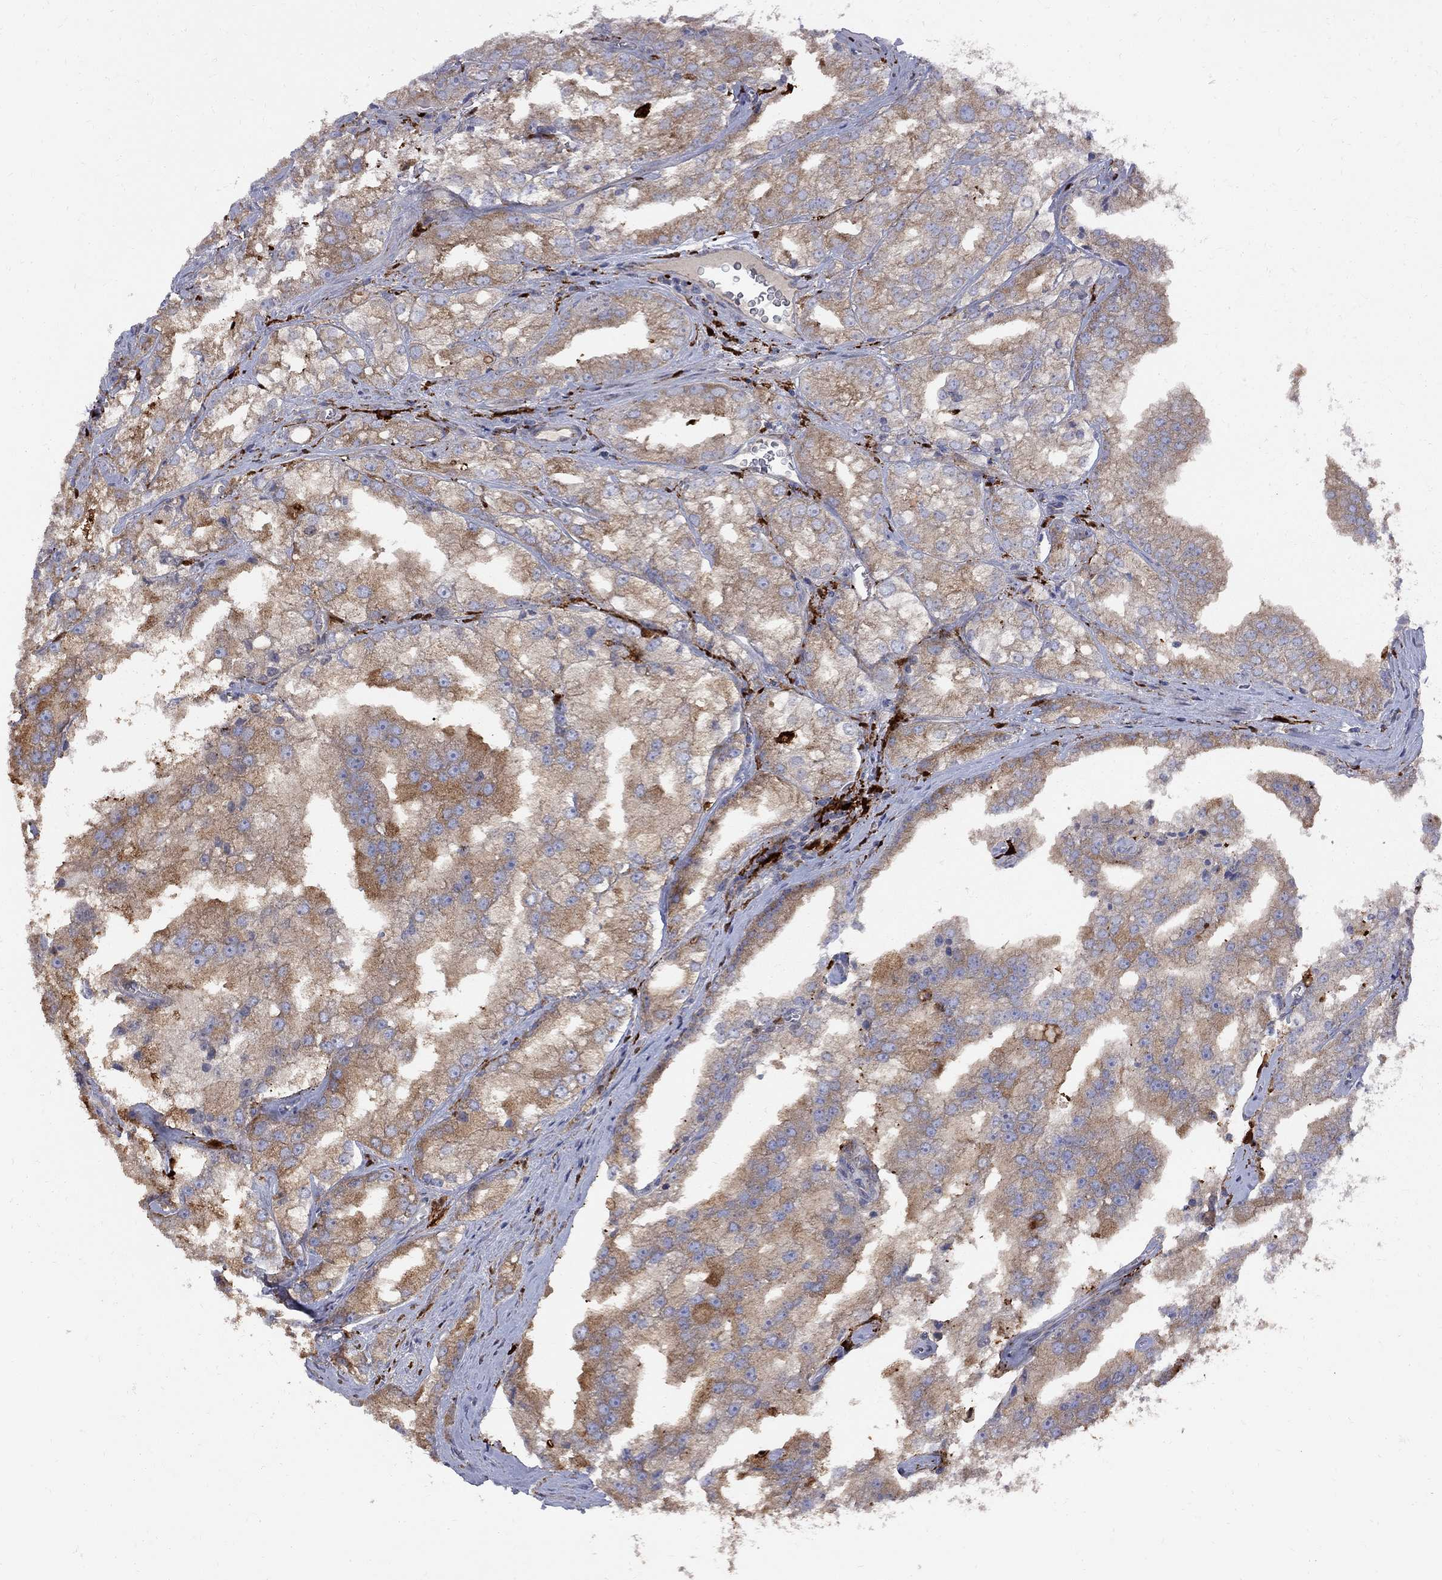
{"staining": {"intensity": "moderate", "quantity": ">75%", "location": "cytoplasmic/membranous"}, "tissue": "prostate cancer", "cell_type": "Tumor cells", "image_type": "cancer", "snomed": [{"axis": "morphology", "description": "Adenocarcinoma, NOS"}, {"axis": "topography", "description": "Prostate"}], "caption": "The immunohistochemical stain shows moderate cytoplasmic/membranous staining in tumor cells of prostate cancer tissue. (DAB IHC, brown staining for protein, blue staining for nuclei).", "gene": "MTHFR", "patient": {"sex": "male", "age": 70}}